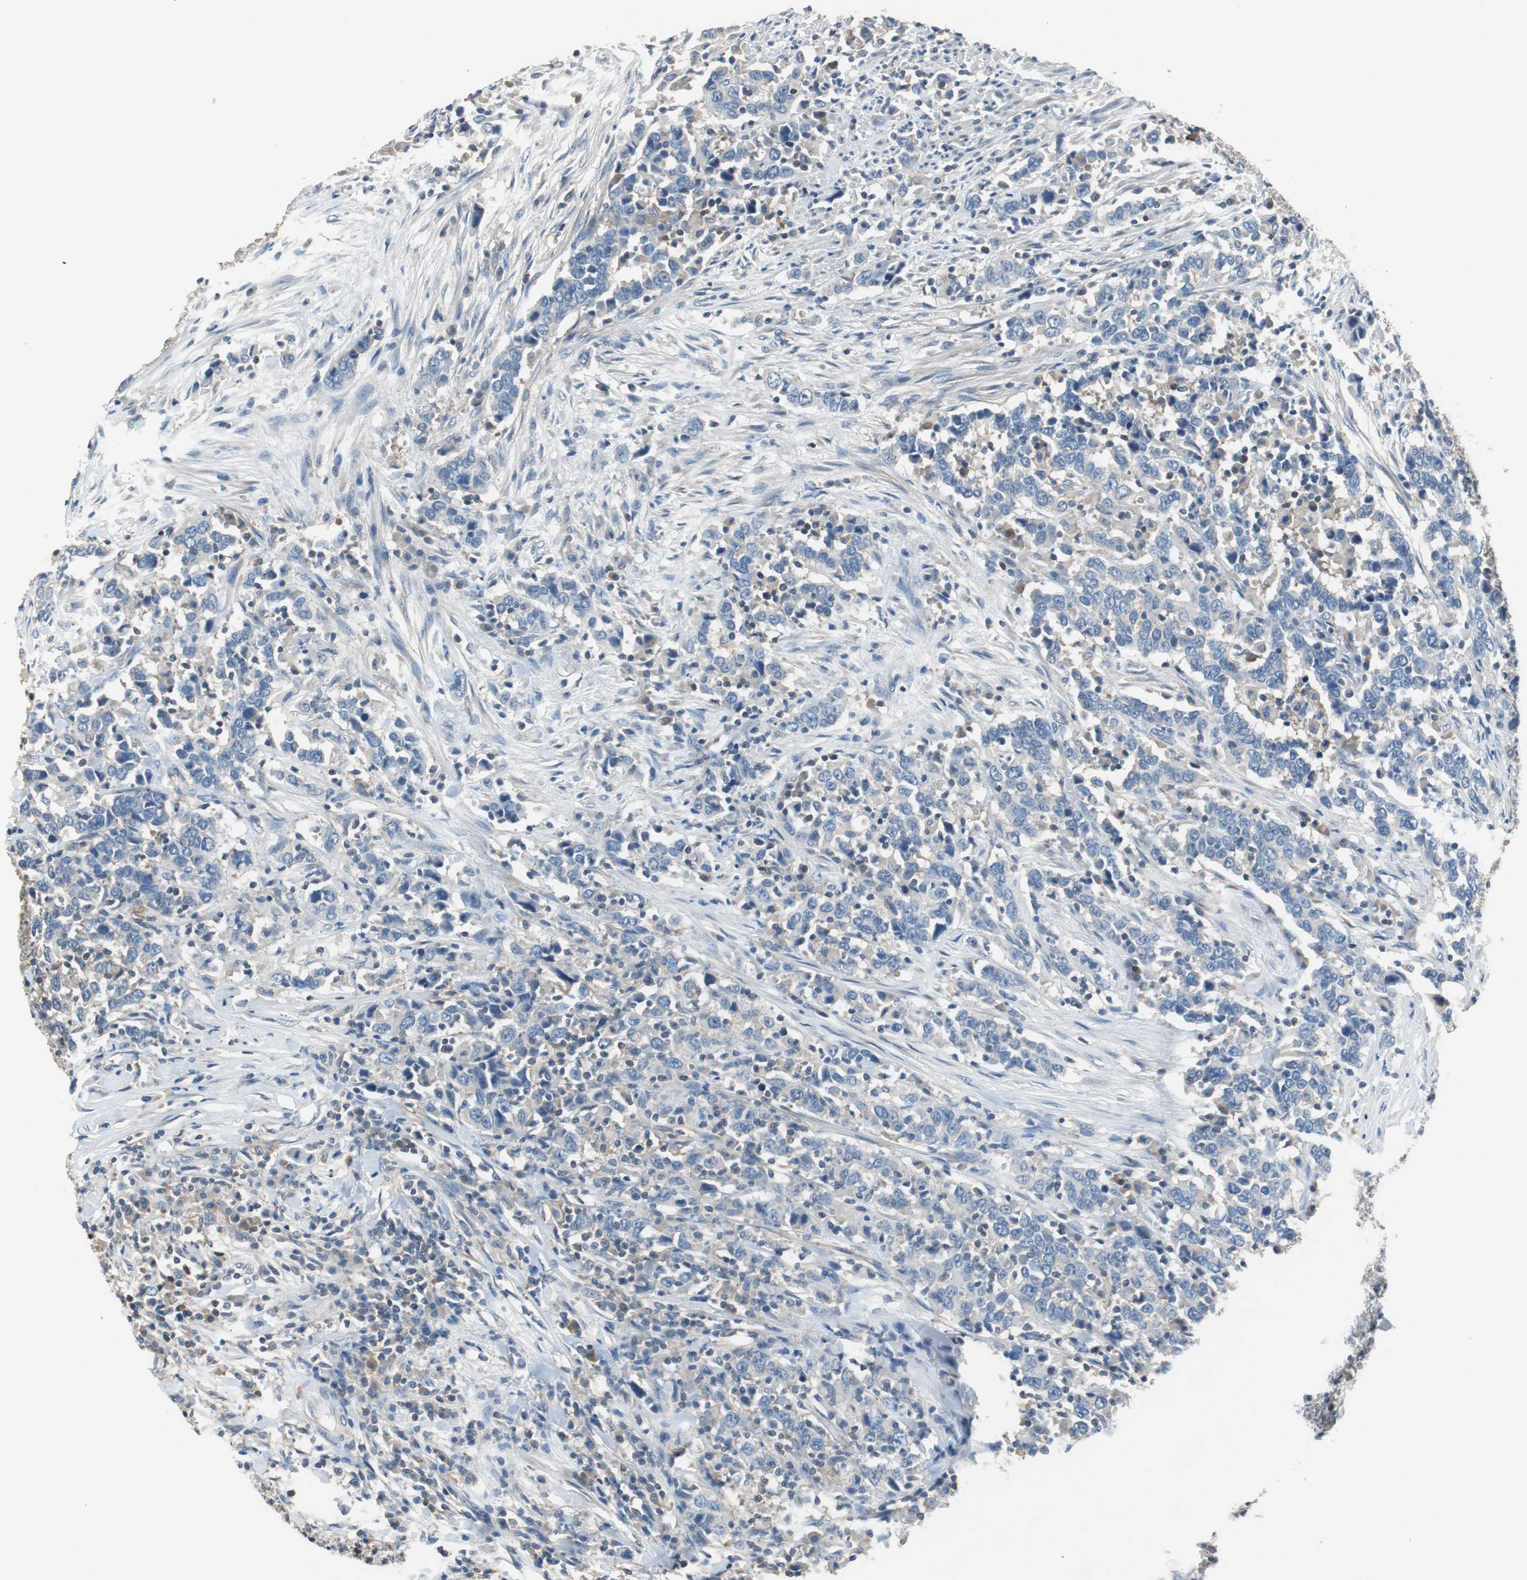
{"staining": {"intensity": "weak", "quantity": "<25%", "location": "cytoplasmic/membranous"}, "tissue": "urothelial cancer", "cell_type": "Tumor cells", "image_type": "cancer", "snomed": [{"axis": "morphology", "description": "Urothelial carcinoma, High grade"}, {"axis": "topography", "description": "Urinary bladder"}], "caption": "Urothelial cancer stained for a protein using IHC displays no staining tumor cells.", "gene": "PRKCA", "patient": {"sex": "male", "age": 61}}